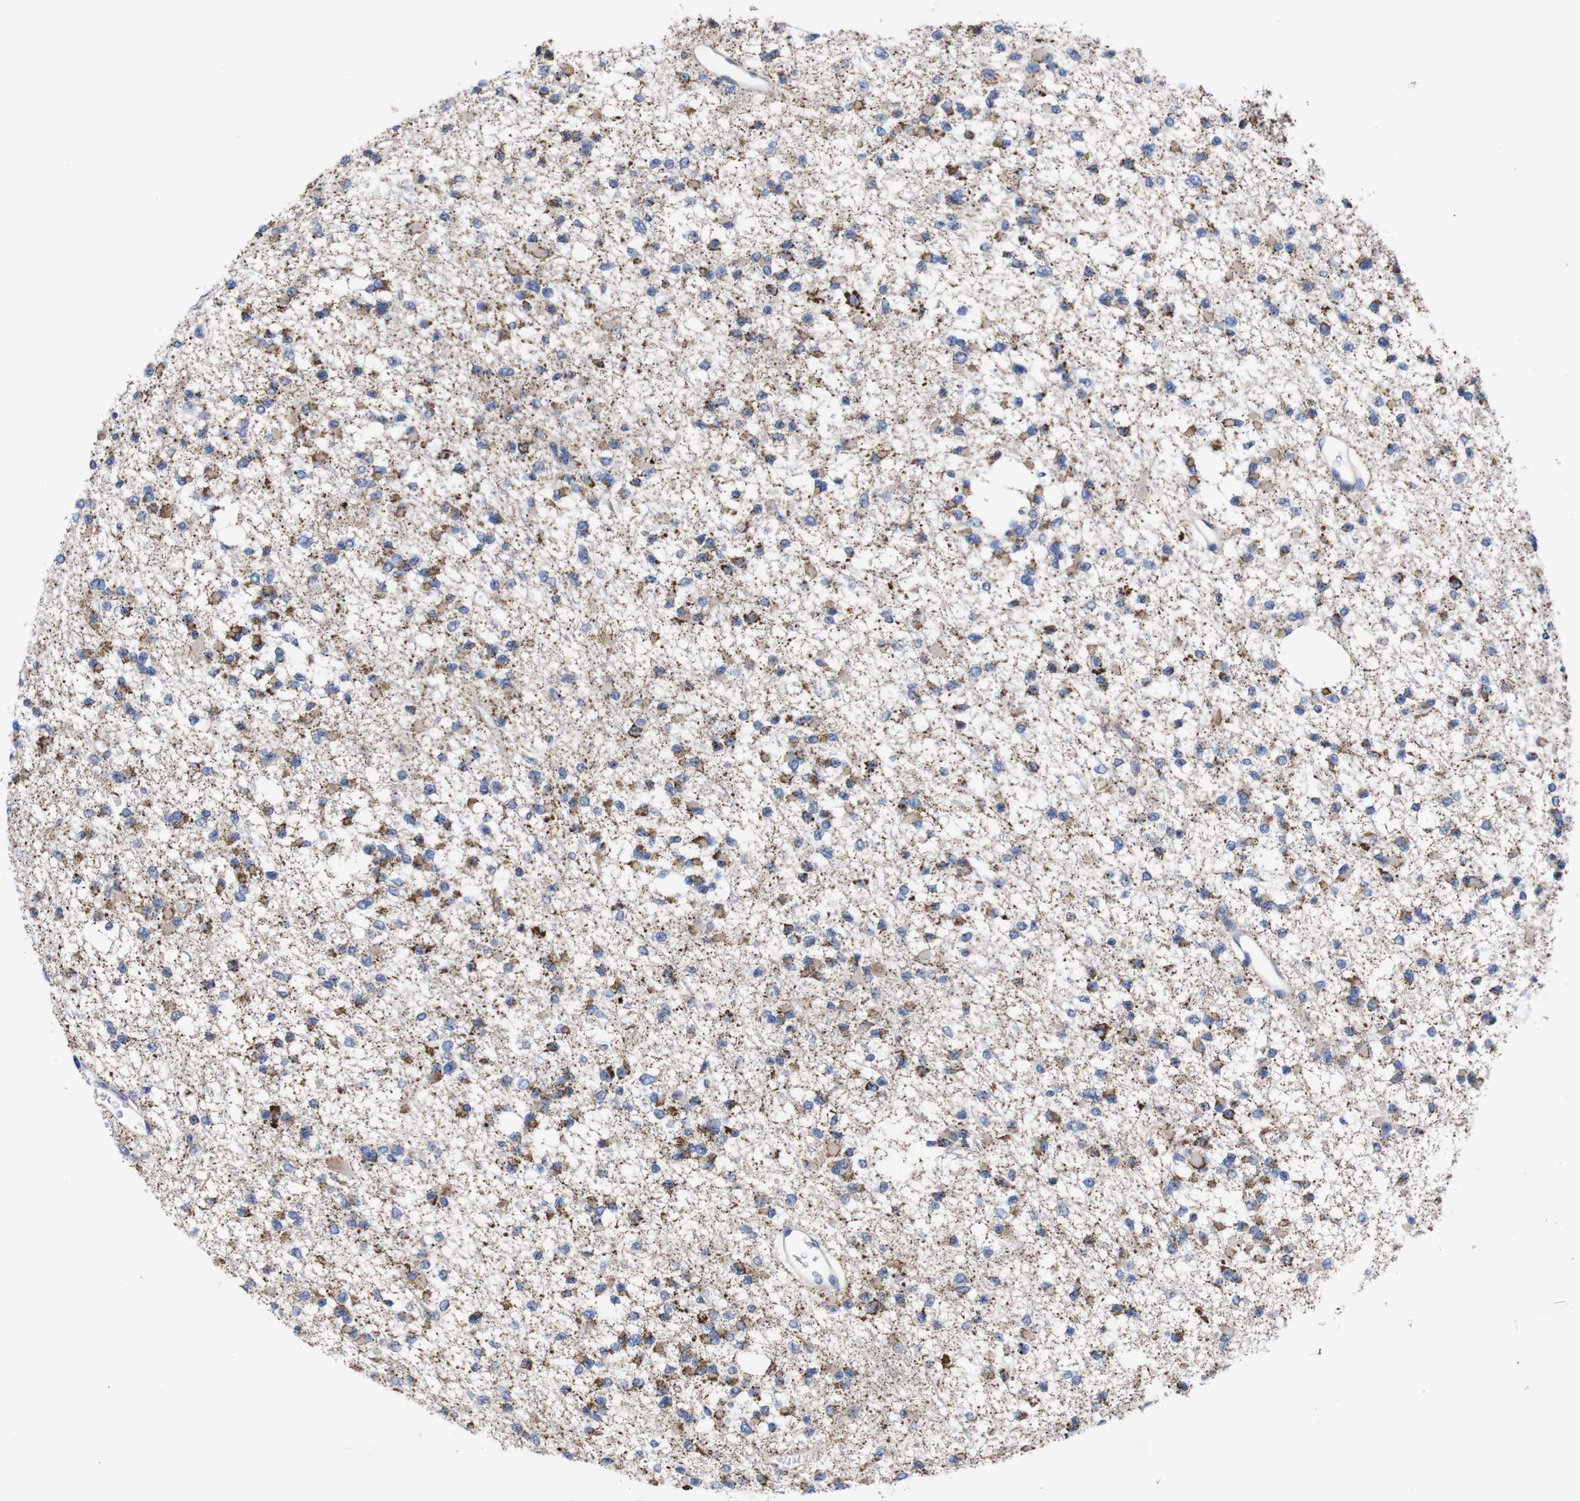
{"staining": {"intensity": "moderate", "quantity": ">75%", "location": "cytoplasmic/membranous"}, "tissue": "glioma", "cell_type": "Tumor cells", "image_type": "cancer", "snomed": [{"axis": "morphology", "description": "Glioma, malignant, Low grade"}, {"axis": "topography", "description": "Brain"}], "caption": "Protein expression analysis of human low-grade glioma (malignant) reveals moderate cytoplasmic/membranous staining in about >75% of tumor cells.", "gene": "USH1C", "patient": {"sex": "female", "age": 22}}